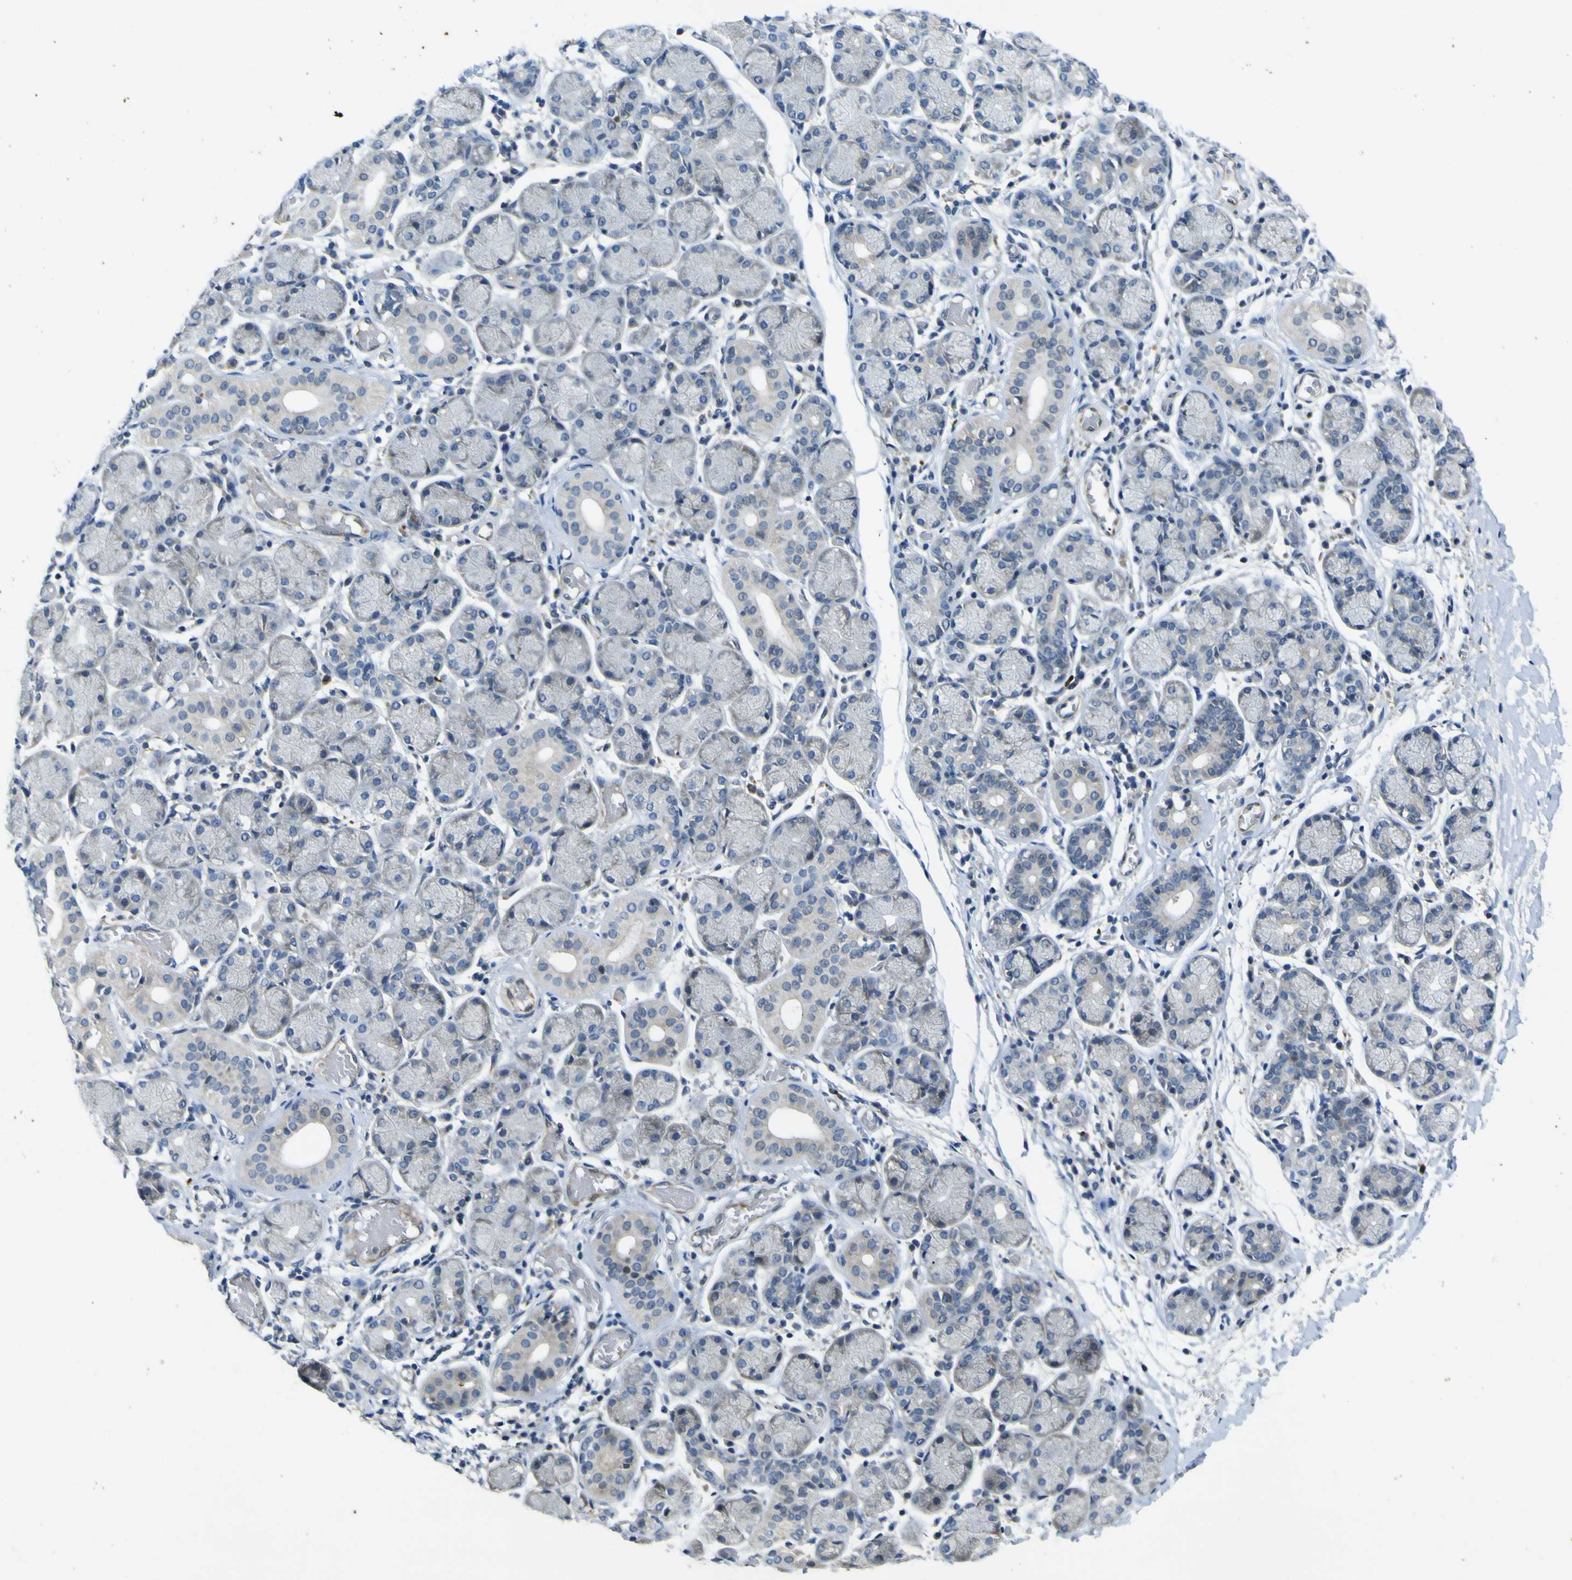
{"staining": {"intensity": "negative", "quantity": "none", "location": "none"}, "tissue": "salivary gland", "cell_type": "Glandular cells", "image_type": "normal", "snomed": [{"axis": "morphology", "description": "Normal tissue, NOS"}, {"axis": "topography", "description": "Salivary gland"}], "caption": "Immunohistochemistry (IHC) micrograph of benign human salivary gland stained for a protein (brown), which reveals no staining in glandular cells. The staining was performed using DAB to visualize the protein expression in brown, while the nuclei were stained in blue with hematoxylin (Magnification: 20x).", "gene": "LDLR", "patient": {"sex": "female", "age": 24}}